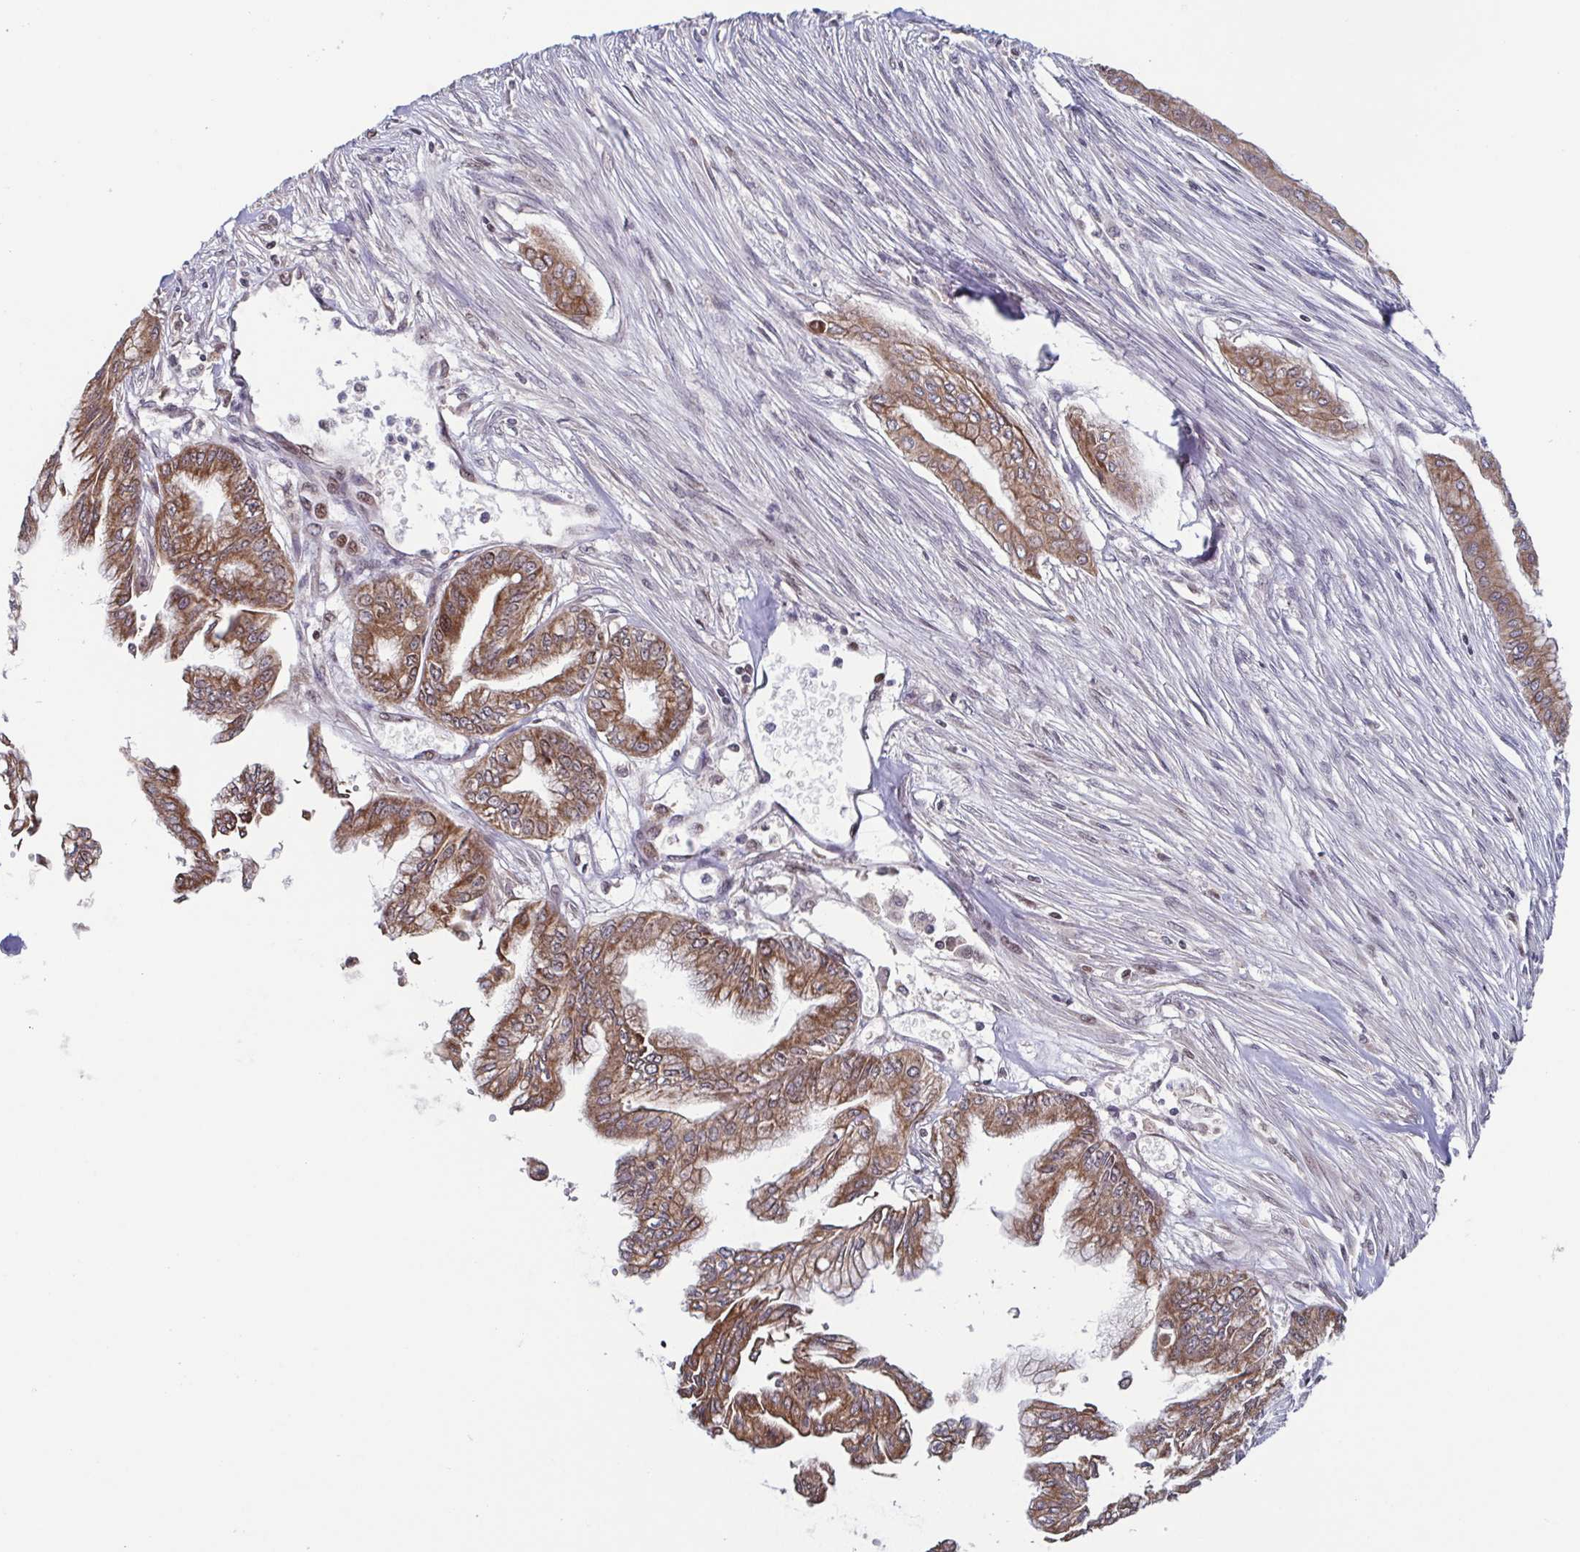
{"staining": {"intensity": "moderate", "quantity": ">75%", "location": "cytoplasmic/membranous"}, "tissue": "pancreatic cancer", "cell_type": "Tumor cells", "image_type": "cancer", "snomed": [{"axis": "morphology", "description": "Adenocarcinoma, NOS"}, {"axis": "topography", "description": "Pancreas"}], "caption": "A brown stain shows moderate cytoplasmic/membranous expression of a protein in human adenocarcinoma (pancreatic) tumor cells.", "gene": "TTC19", "patient": {"sex": "female", "age": 68}}